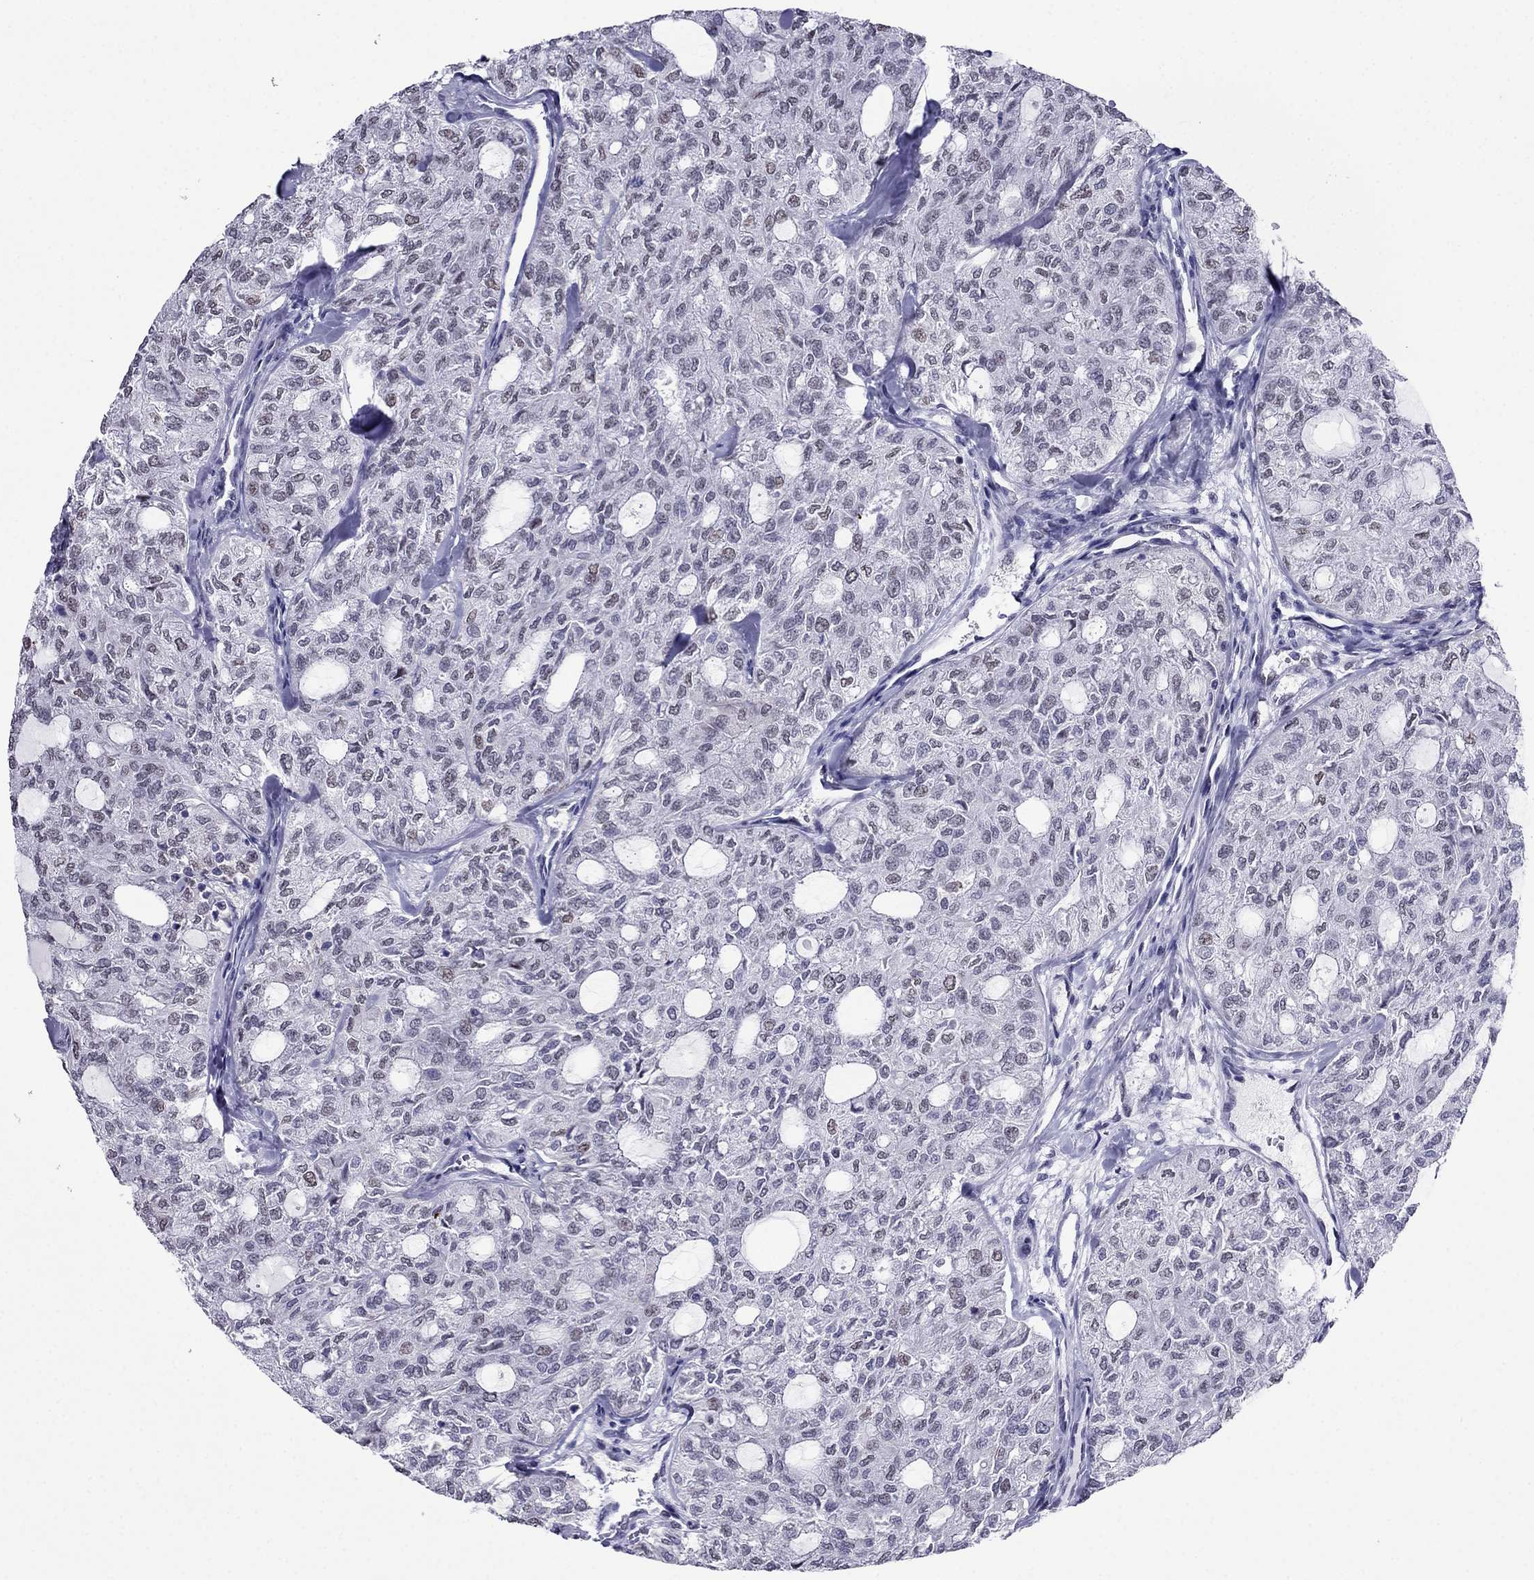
{"staining": {"intensity": "negative", "quantity": "none", "location": "none"}, "tissue": "thyroid cancer", "cell_type": "Tumor cells", "image_type": "cancer", "snomed": [{"axis": "morphology", "description": "Follicular adenoma carcinoma, NOS"}, {"axis": "topography", "description": "Thyroid gland"}], "caption": "This image is of thyroid cancer stained with IHC to label a protein in brown with the nuclei are counter-stained blue. There is no positivity in tumor cells.", "gene": "PPM1G", "patient": {"sex": "male", "age": 75}}